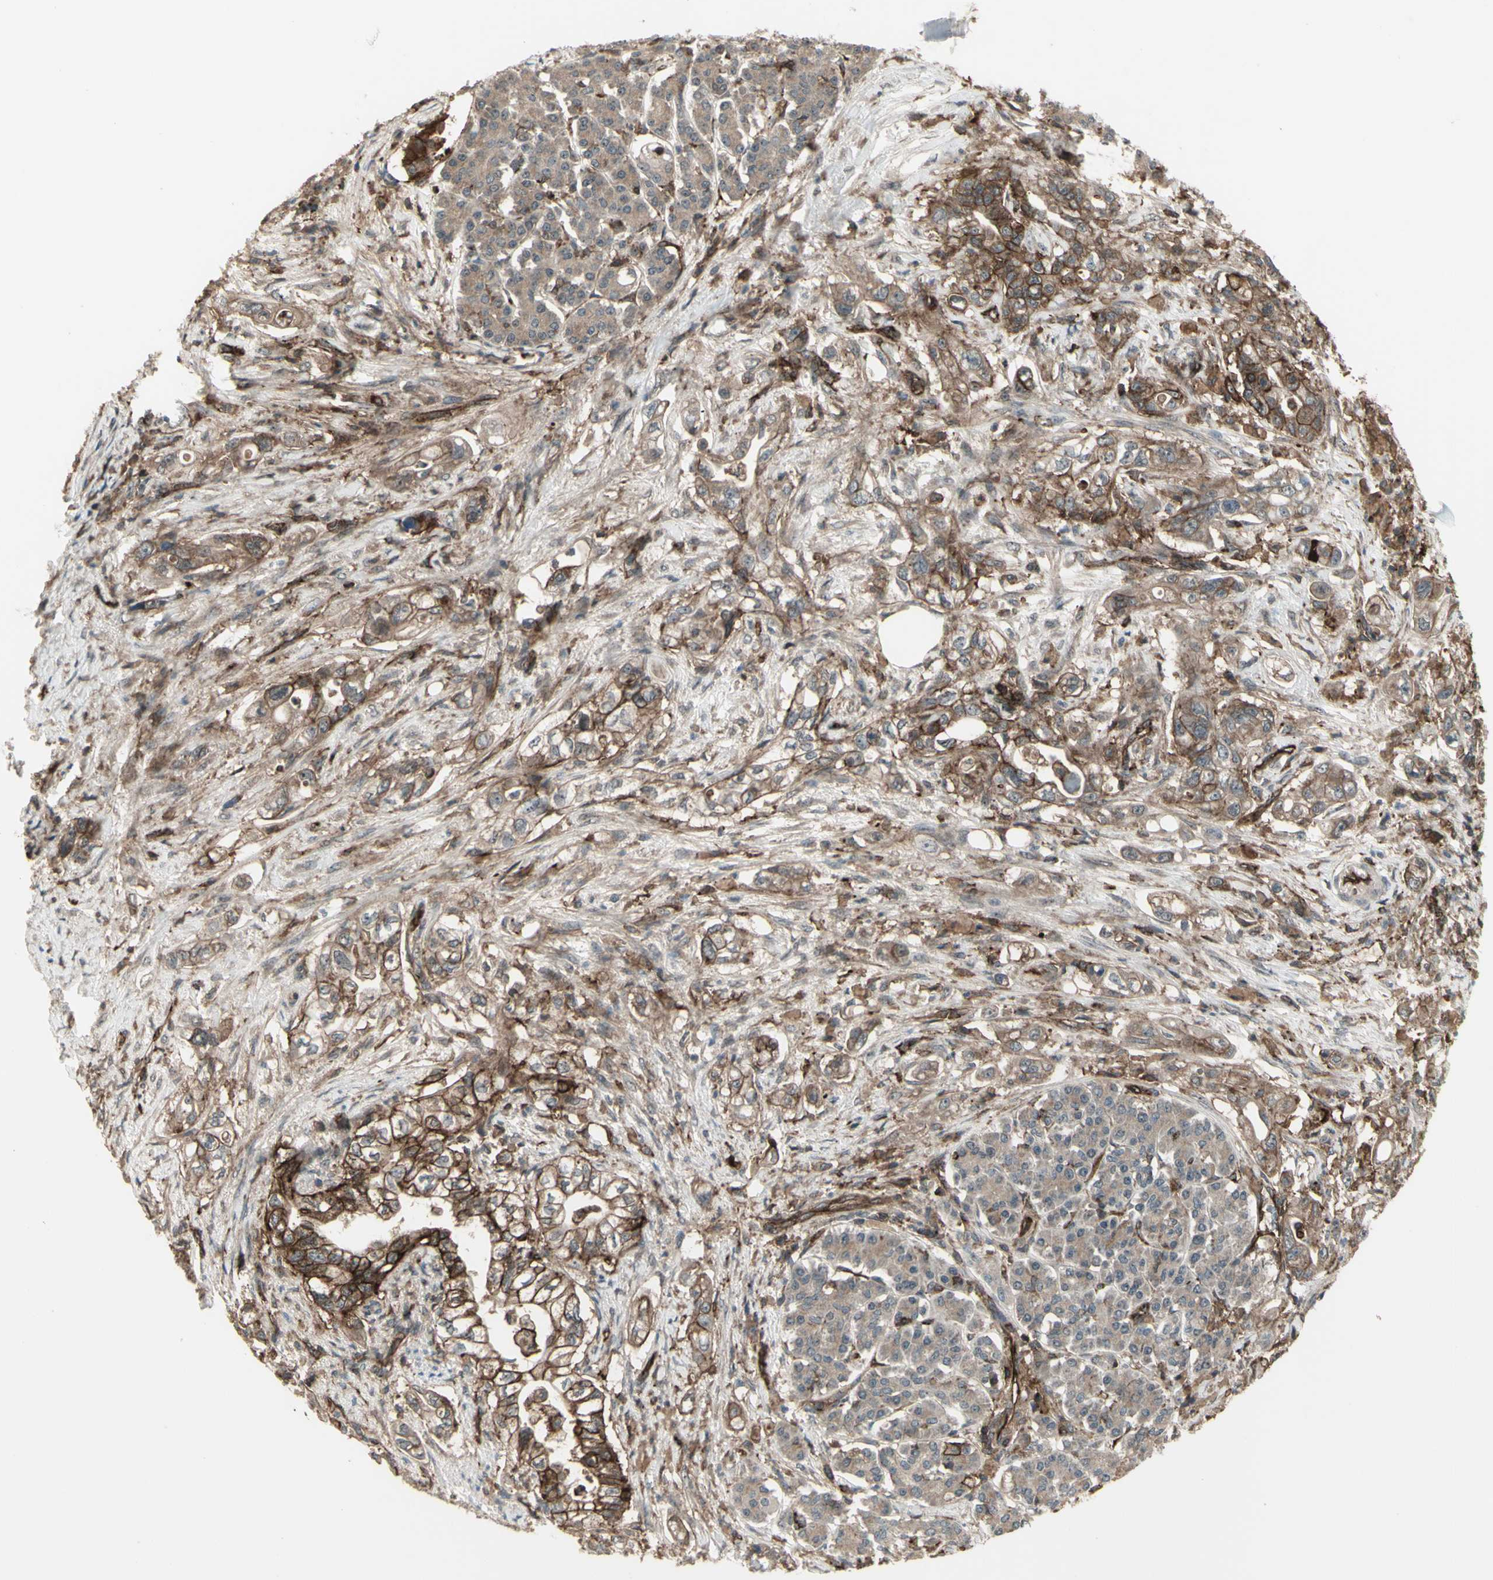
{"staining": {"intensity": "strong", "quantity": ">75%", "location": "cytoplasmic/membranous"}, "tissue": "pancreatic cancer", "cell_type": "Tumor cells", "image_type": "cancer", "snomed": [{"axis": "morphology", "description": "Normal tissue, NOS"}, {"axis": "topography", "description": "Pancreas"}], "caption": "Brown immunohistochemical staining in human pancreatic cancer exhibits strong cytoplasmic/membranous staining in about >75% of tumor cells.", "gene": "FXYD5", "patient": {"sex": "male", "age": 42}}